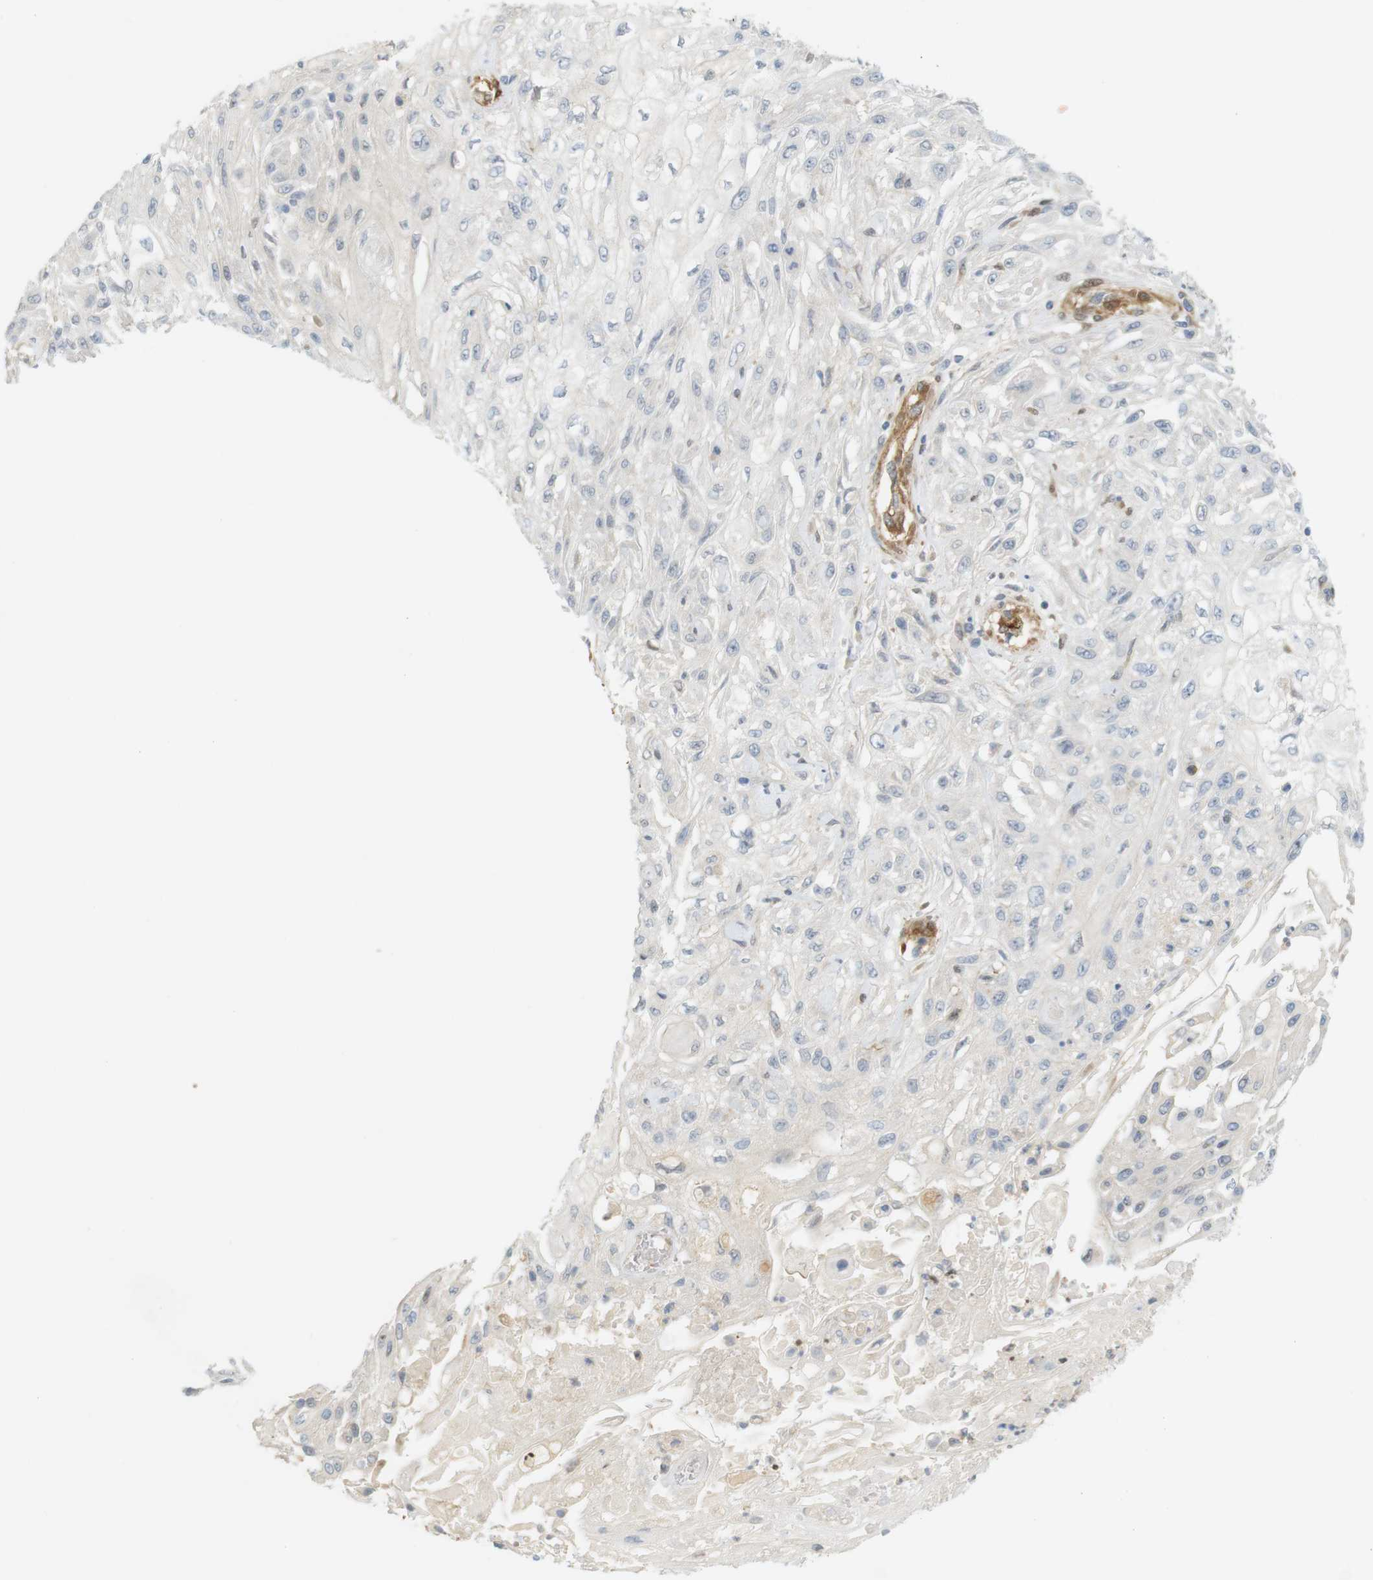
{"staining": {"intensity": "negative", "quantity": "none", "location": "none"}, "tissue": "skin cancer", "cell_type": "Tumor cells", "image_type": "cancer", "snomed": [{"axis": "morphology", "description": "Squamous cell carcinoma, NOS"}, {"axis": "topography", "description": "Skin"}], "caption": "High magnification brightfield microscopy of skin cancer stained with DAB (brown) and counterstained with hematoxylin (blue): tumor cells show no significant expression.", "gene": "PDE3A", "patient": {"sex": "male", "age": 75}}